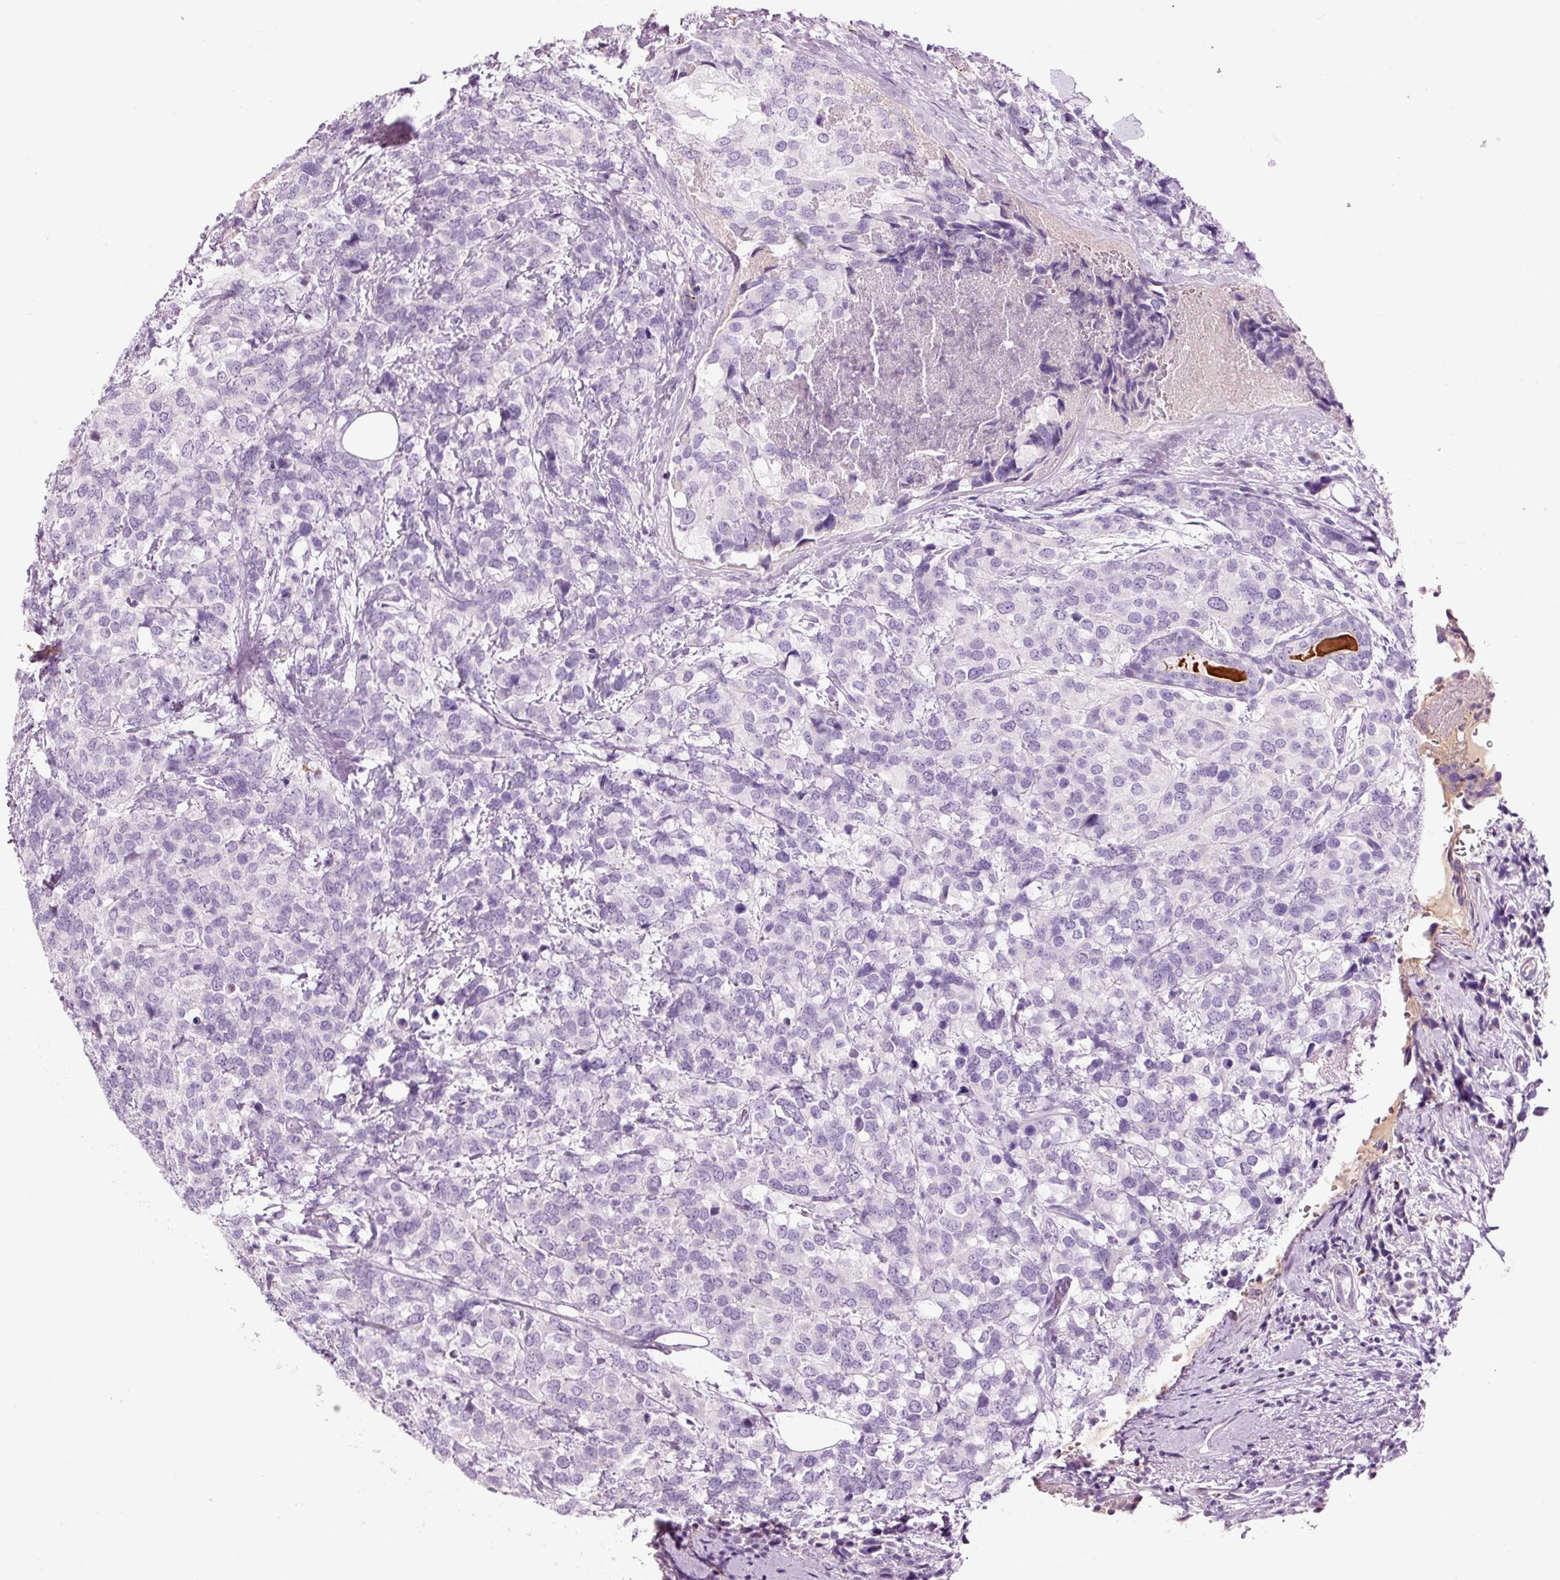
{"staining": {"intensity": "negative", "quantity": "none", "location": "none"}, "tissue": "breast cancer", "cell_type": "Tumor cells", "image_type": "cancer", "snomed": [{"axis": "morphology", "description": "Lobular carcinoma"}, {"axis": "topography", "description": "Breast"}], "caption": "This is an IHC histopathology image of breast cancer. There is no staining in tumor cells.", "gene": "KLF1", "patient": {"sex": "female", "age": 59}}